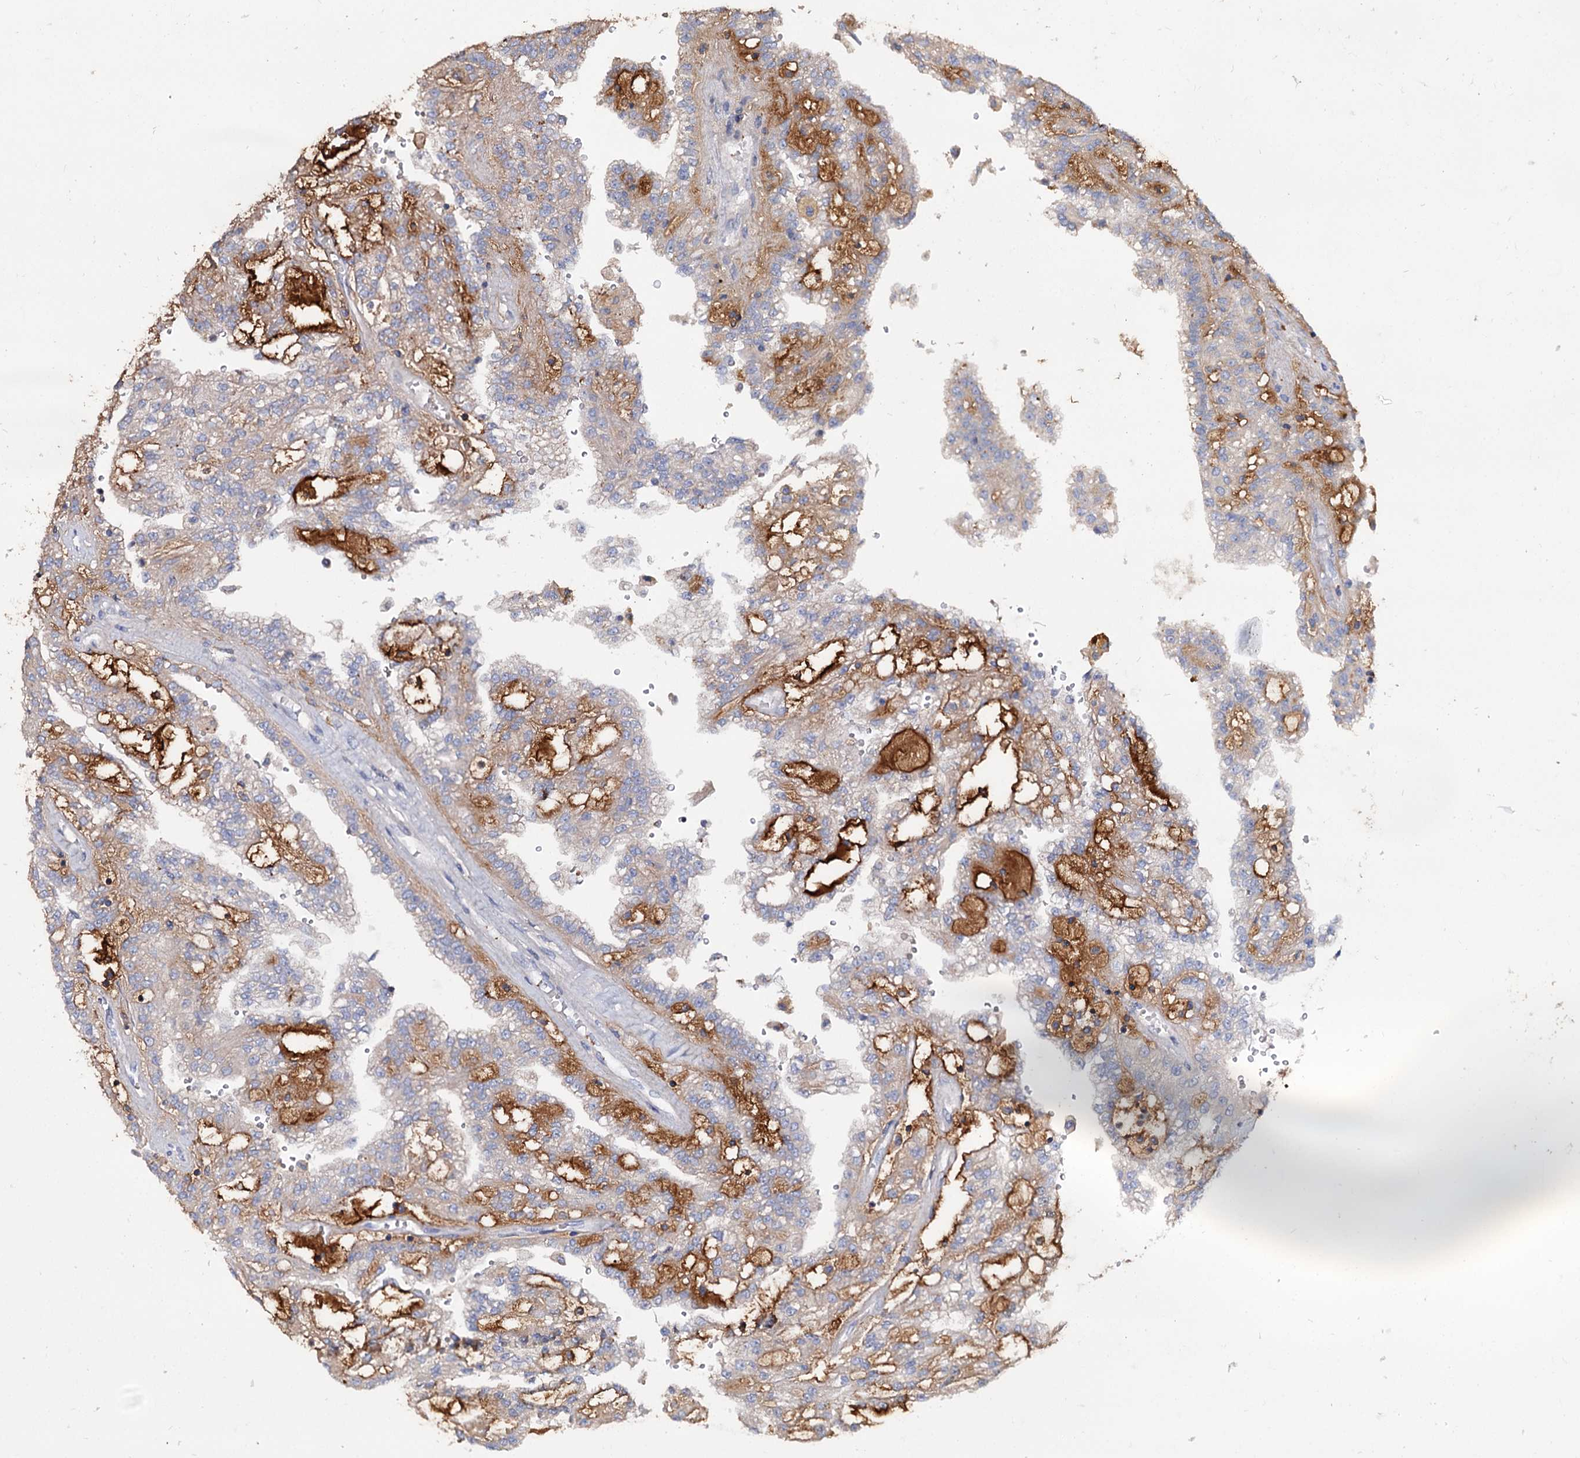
{"staining": {"intensity": "negative", "quantity": "none", "location": "none"}, "tissue": "renal cancer", "cell_type": "Tumor cells", "image_type": "cancer", "snomed": [{"axis": "morphology", "description": "Adenocarcinoma, NOS"}, {"axis": "topography", "description": "Kidney"}], "caption": "There is no significant positivity in tumor cells of adenocarcinoma (renal). (DAB immunohistochemistry, high magnification).", "gene": "DNAH6", "patient": {"sex": "male", "age": 63}}